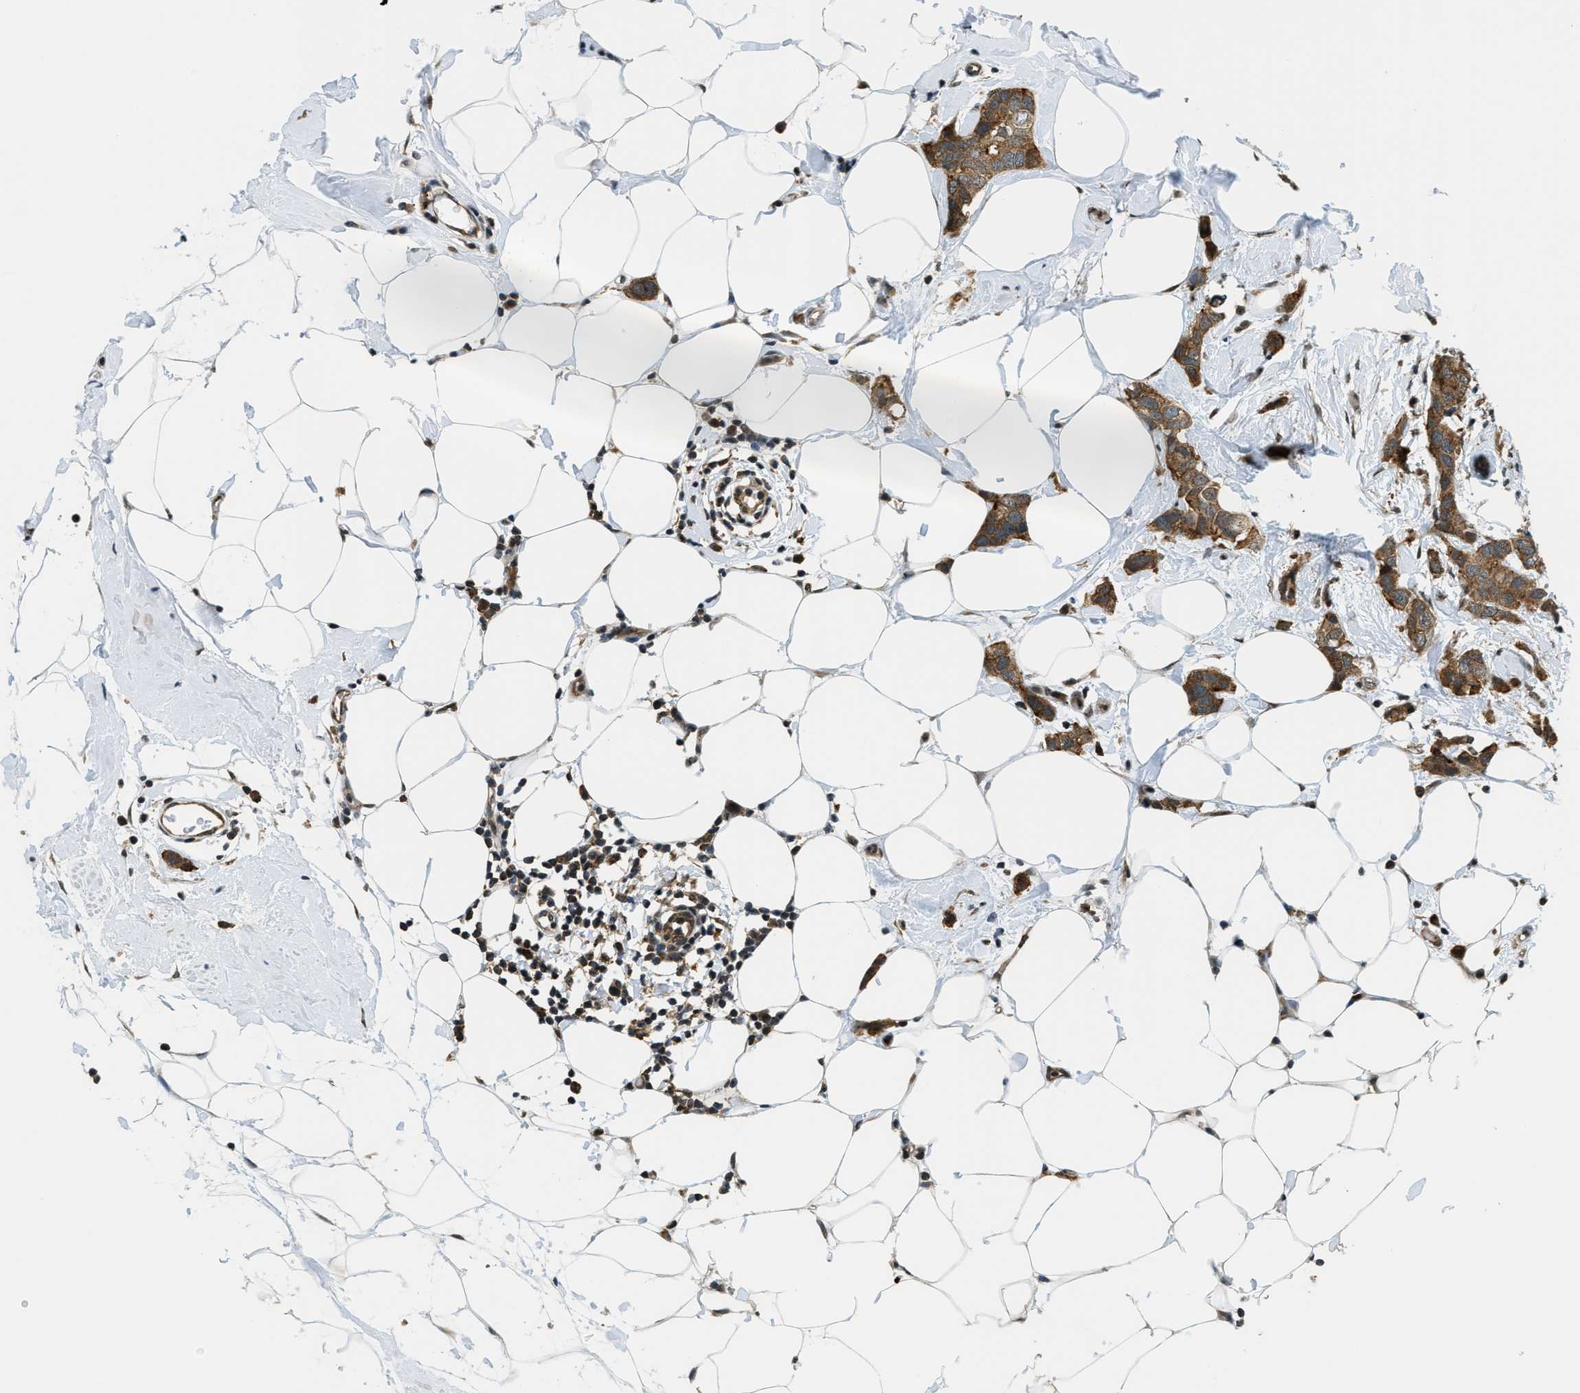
{"staining": {"intensity": "moderate", "quantity": ">75%", "location": "cytoplasmic/membranous"}, "tissue": "breast cancer", "cell_type": "Tumor cells", "image_type": "cancer", "snomed": [{"axis": "morphology", "description": "Normal tissue, NOS"}, {"axis": "morphology", "description": "Duct carcinoma"}, {"axis": "topography", "description": "Breast"}], "caption": "Protein expression analysis of human breast intraductal carcinoma reveals moderate cytoplasmic/membranous staining in about >75% of tumor cells. Using DAB (brown) and hematoxylin (blue) stains, captured at high magnification using brightfield microscopy.", "gene": "RAB11FIP1", "patient": {"sex": "female", "age": 50}}